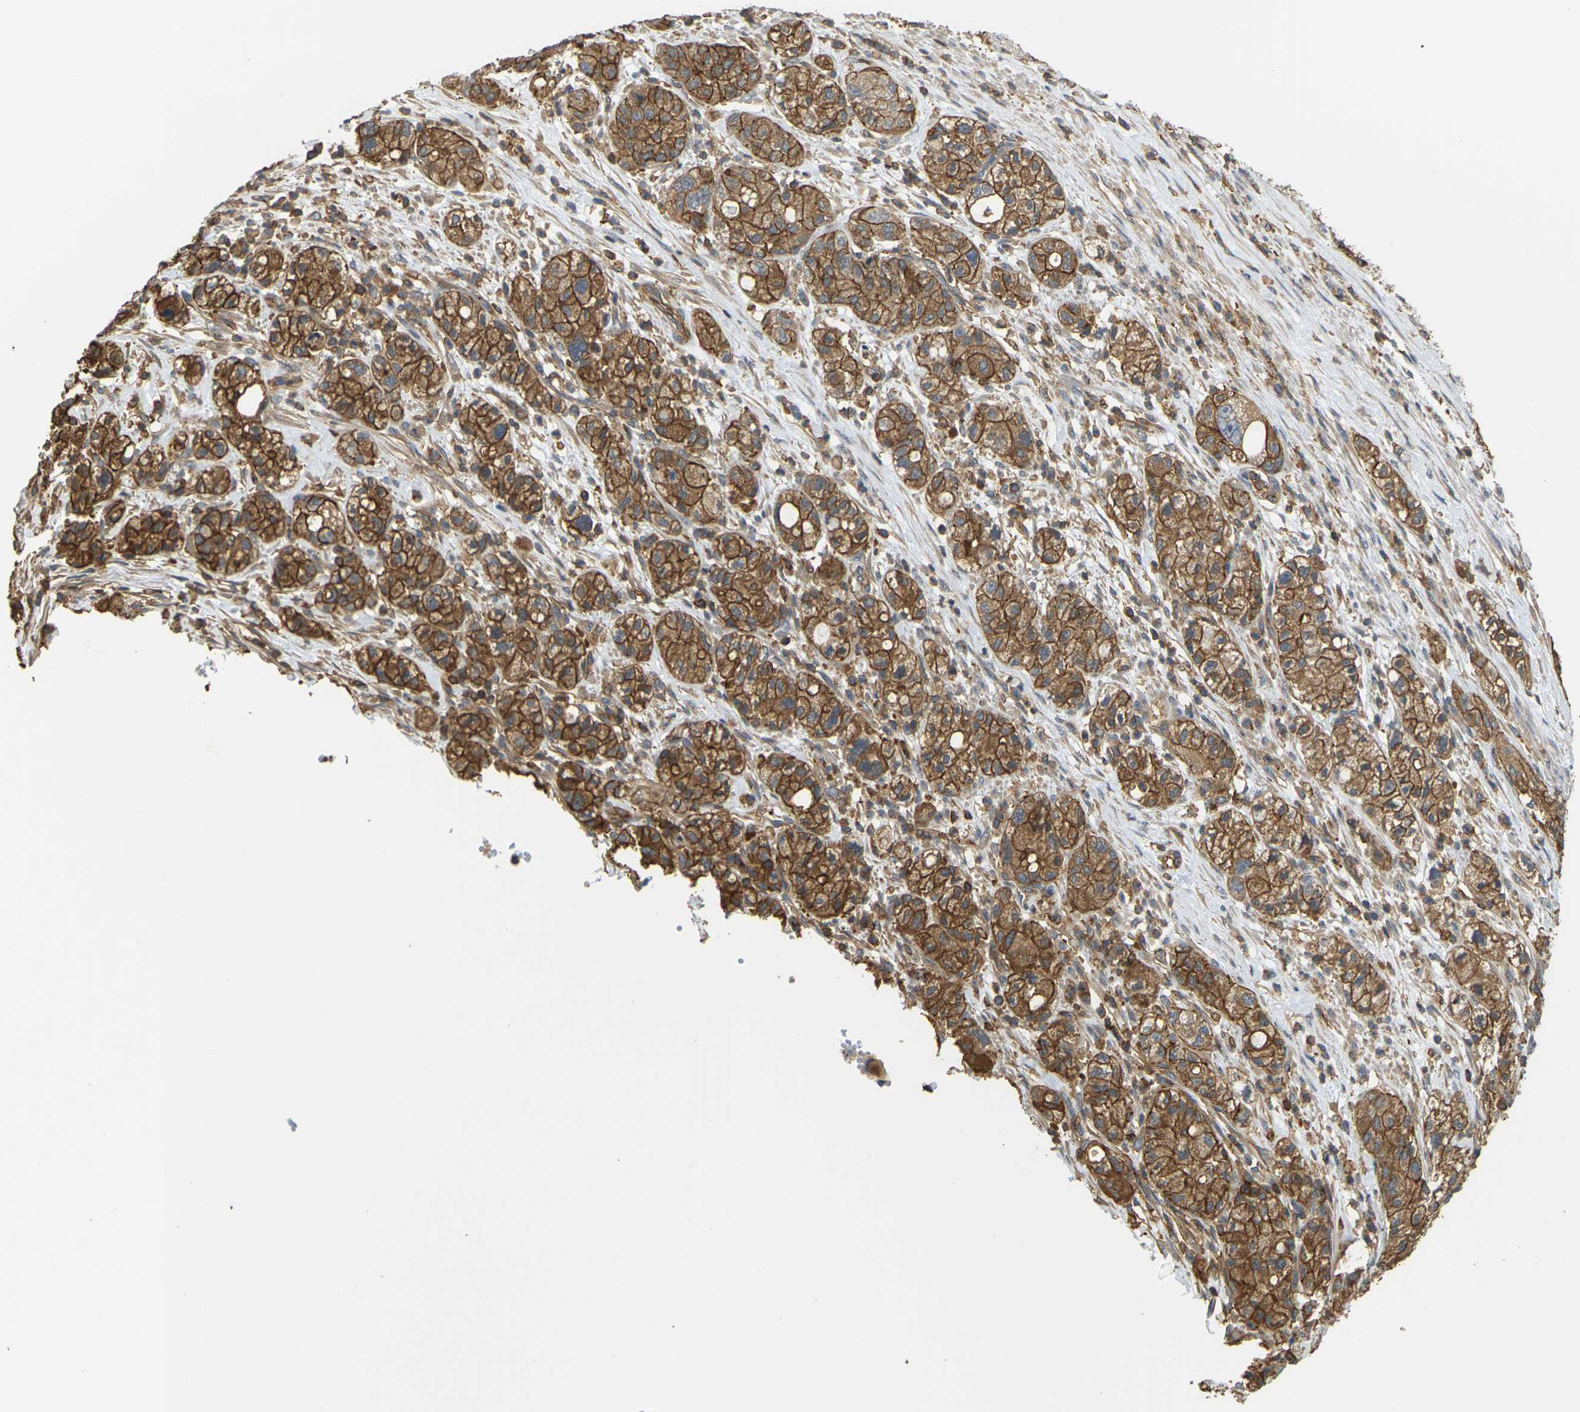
{"staining": {"intensity": "moderate", "quantity": ">75%", "location": "cytoplasmic/membranous"}, "tissue": "pancreatic cancer", "cell_type": "Tumor cells", "image_type": "cancer", "snomed": [{"axis": "morphology", "description": "Adenocarcinoma, NOS"}, {"axis": "topography", "description": "Pancreas"}], "caption": "DAB immunohistochemical staining of adenocarcinoma (pancreatic) shows moderate cytoplasmic/membranous protein expression in about >75% of tumor cells. (DAB (3,3'-diaminobenzidine) IHC with brightfield microscopy, high magnification).", "gene": "IQGAP1", "patient": {"sex": "female", "age": 78}}